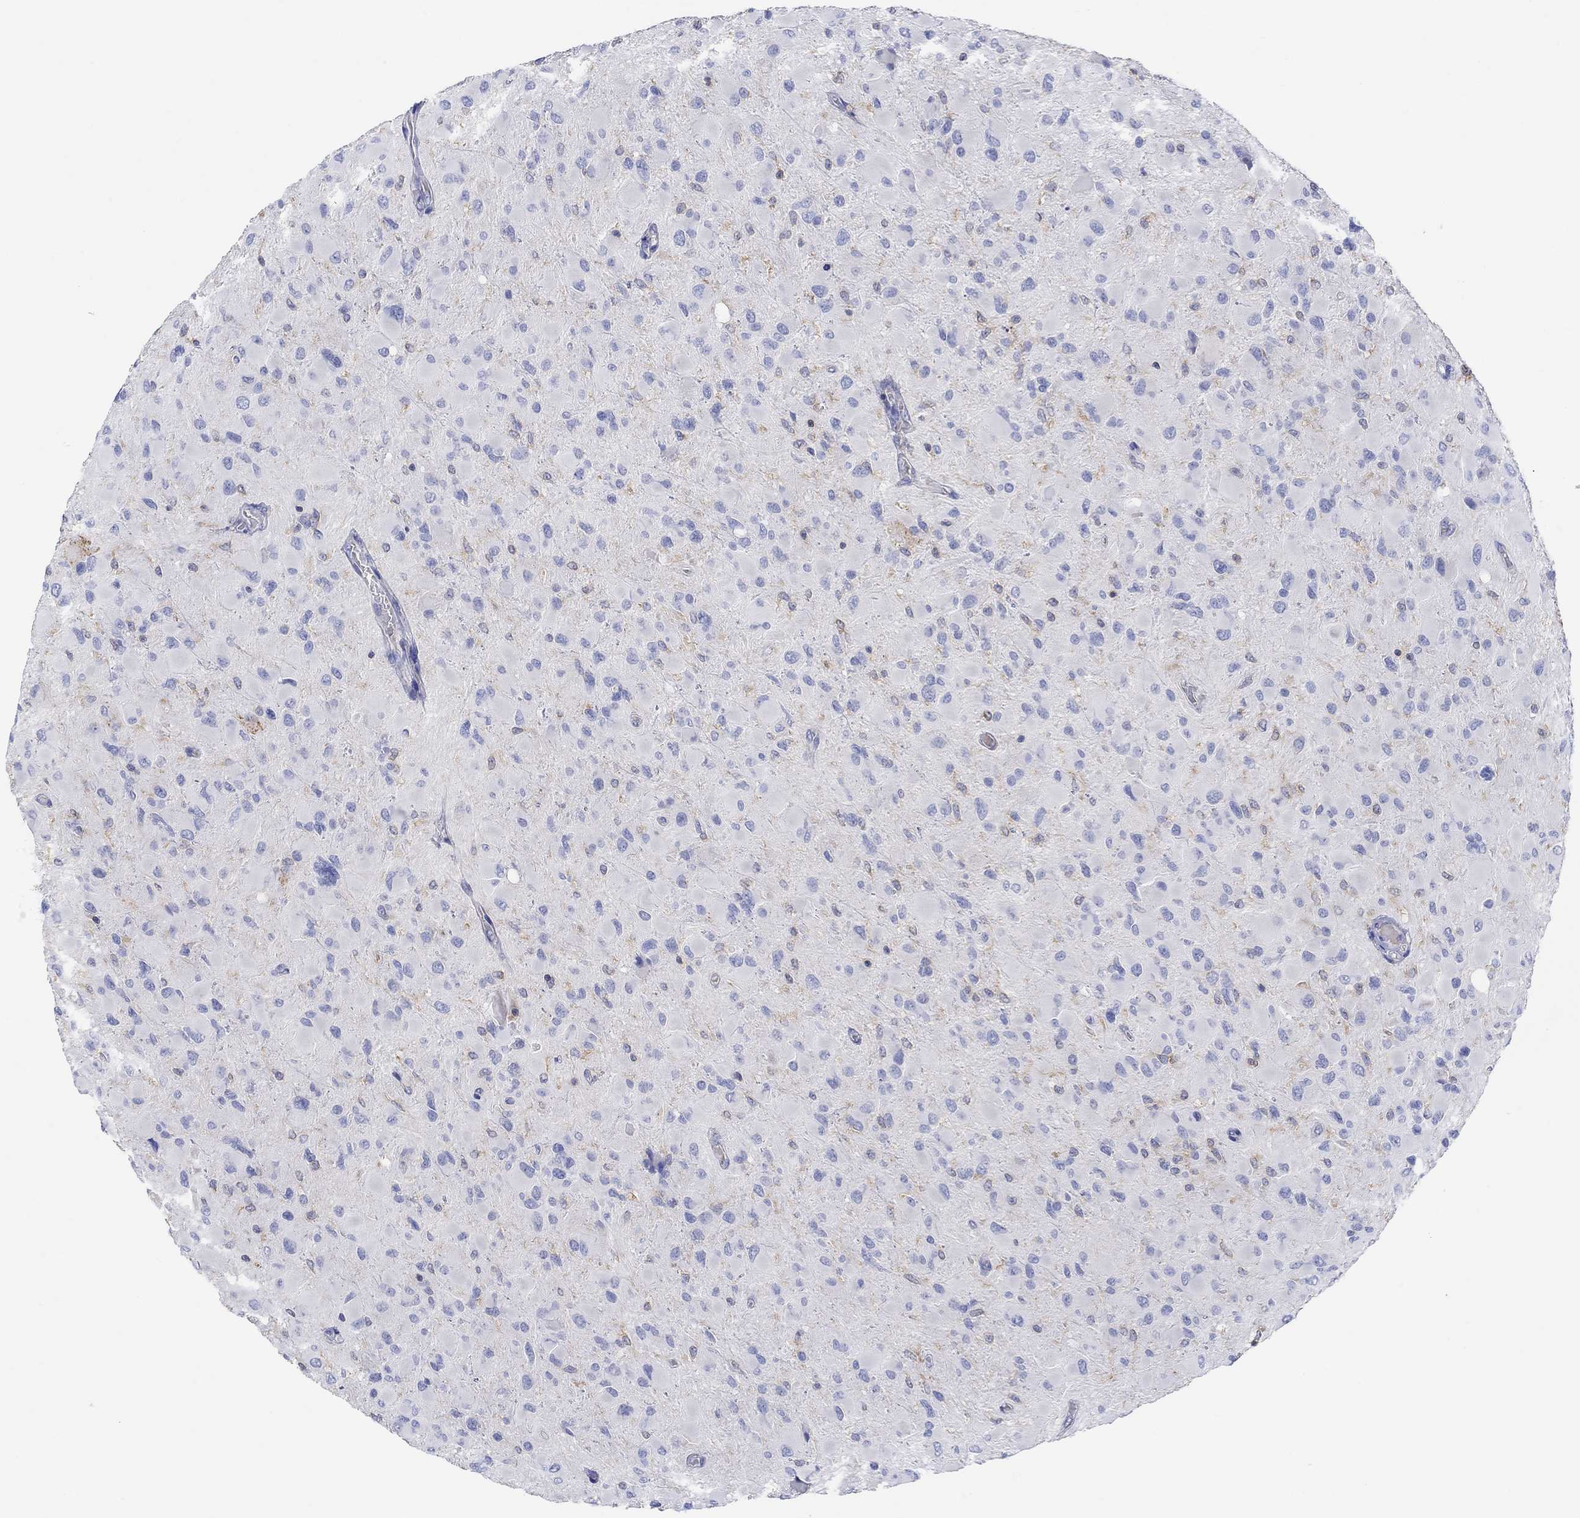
{"staining": {"intensity": "negative", "quantity": "none", "location": "none"}, "tissue": "glioma", "cell_type": "Tumor cells", "image_type": "cancer", "snomed": [{"axis": "morphology", "description": "Glioma, malignant, High grade"}, {"axis": "topography", "description": "Cerebral cortex"}], "caption": "Glioma was stained to show a protein in brown. There is no significant staining in tumor cells. (DAB immunohistochemistry (IHC) with hematoxylin counter stain).", "gene": "GCM1", "patient": {"sex": "female", "age": 36}}